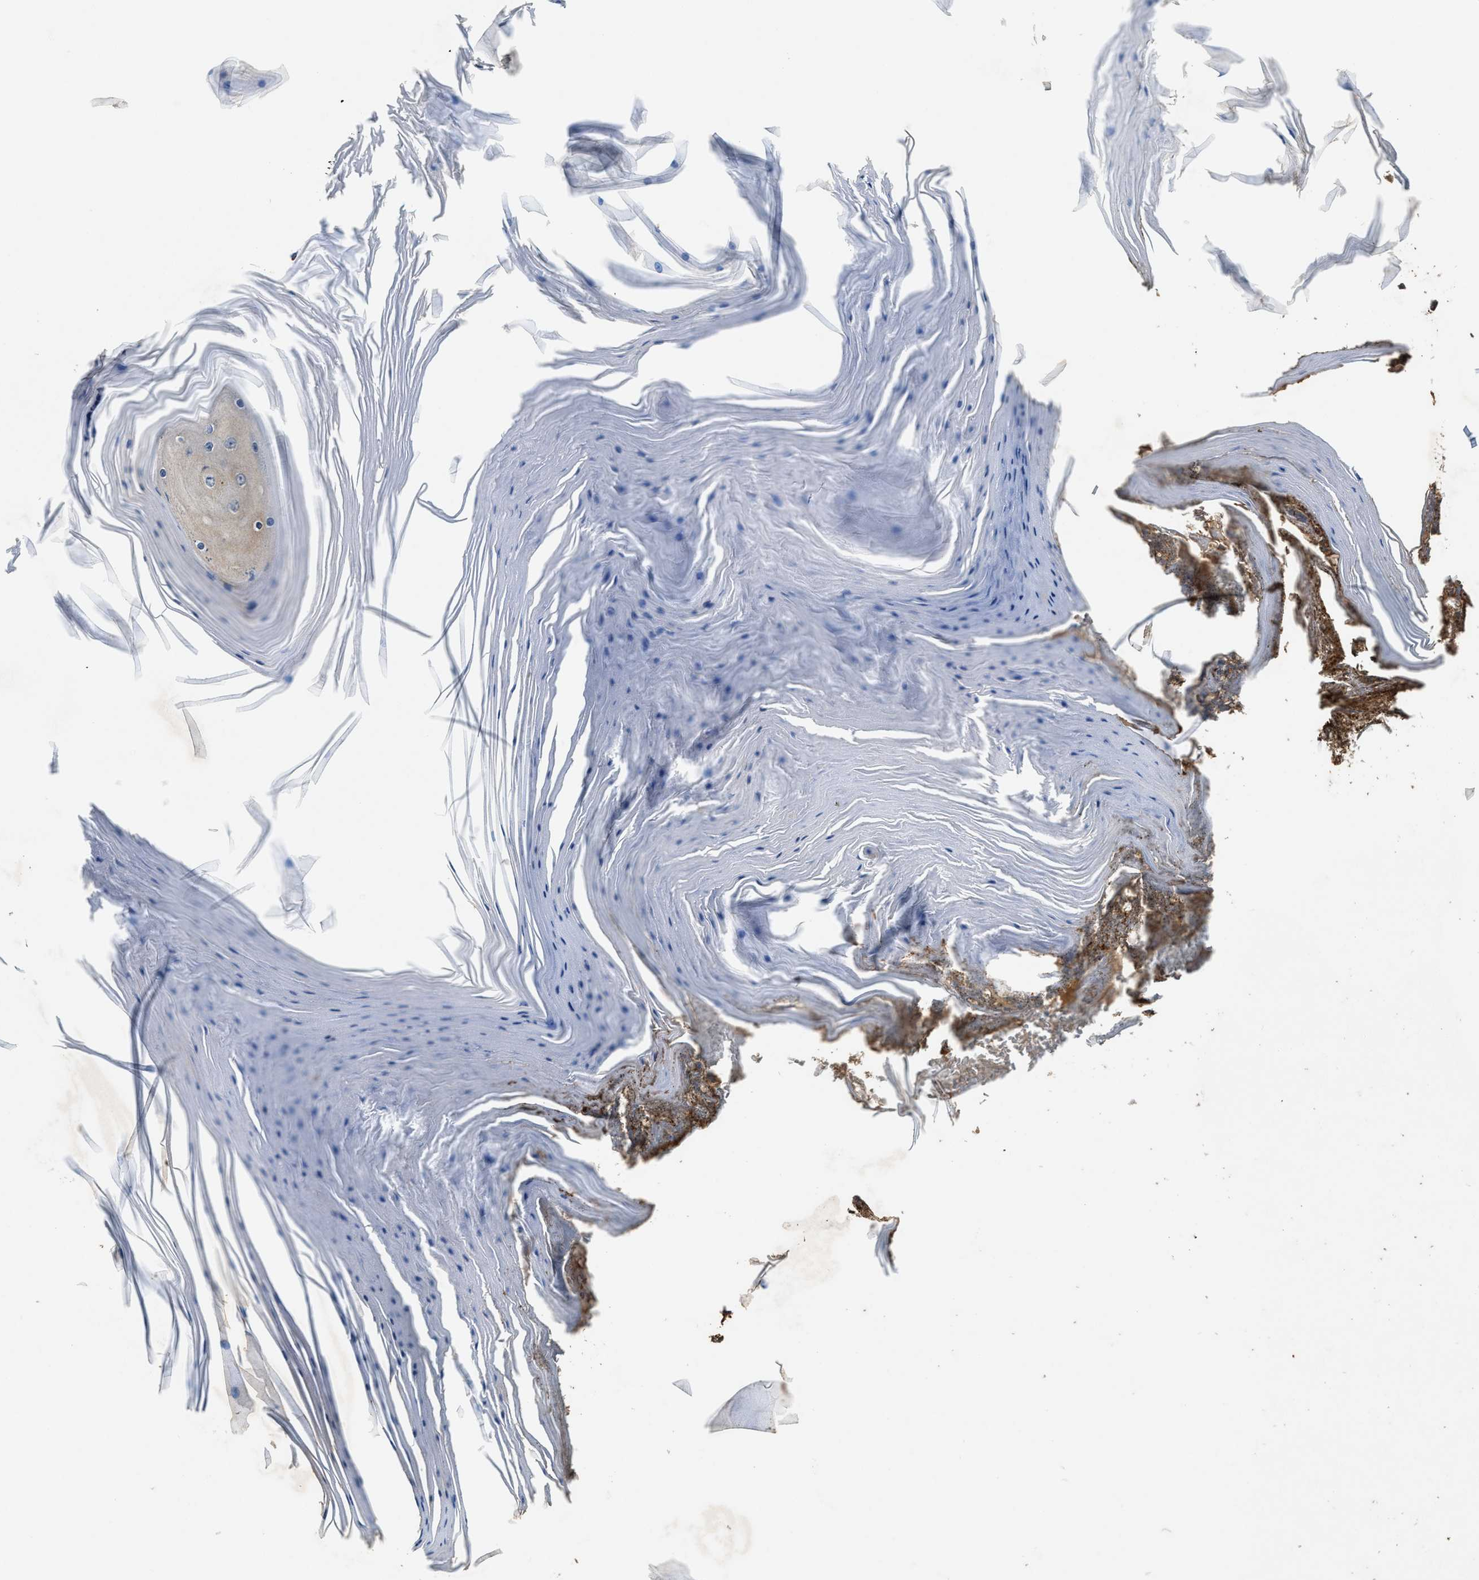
{"staining": {"intensity": "negative", "quantity": "none", "location": "none"}, "tissue": "skin cancer", "cell_type": "Tumor cells", "image_type": "cancer", "snomed": [{"axis": "morphology", "description": "Squamous cell carcinoma, NOS"}, {"axis": "topography", "description": "Skin"}], "caption": "Human skin cancer stained for a protein using immunohistochemistry demonstrates no staining in tumor cells.", "gene": "BLOC1S1", "patient": {"sex": "female", "age": 73}}